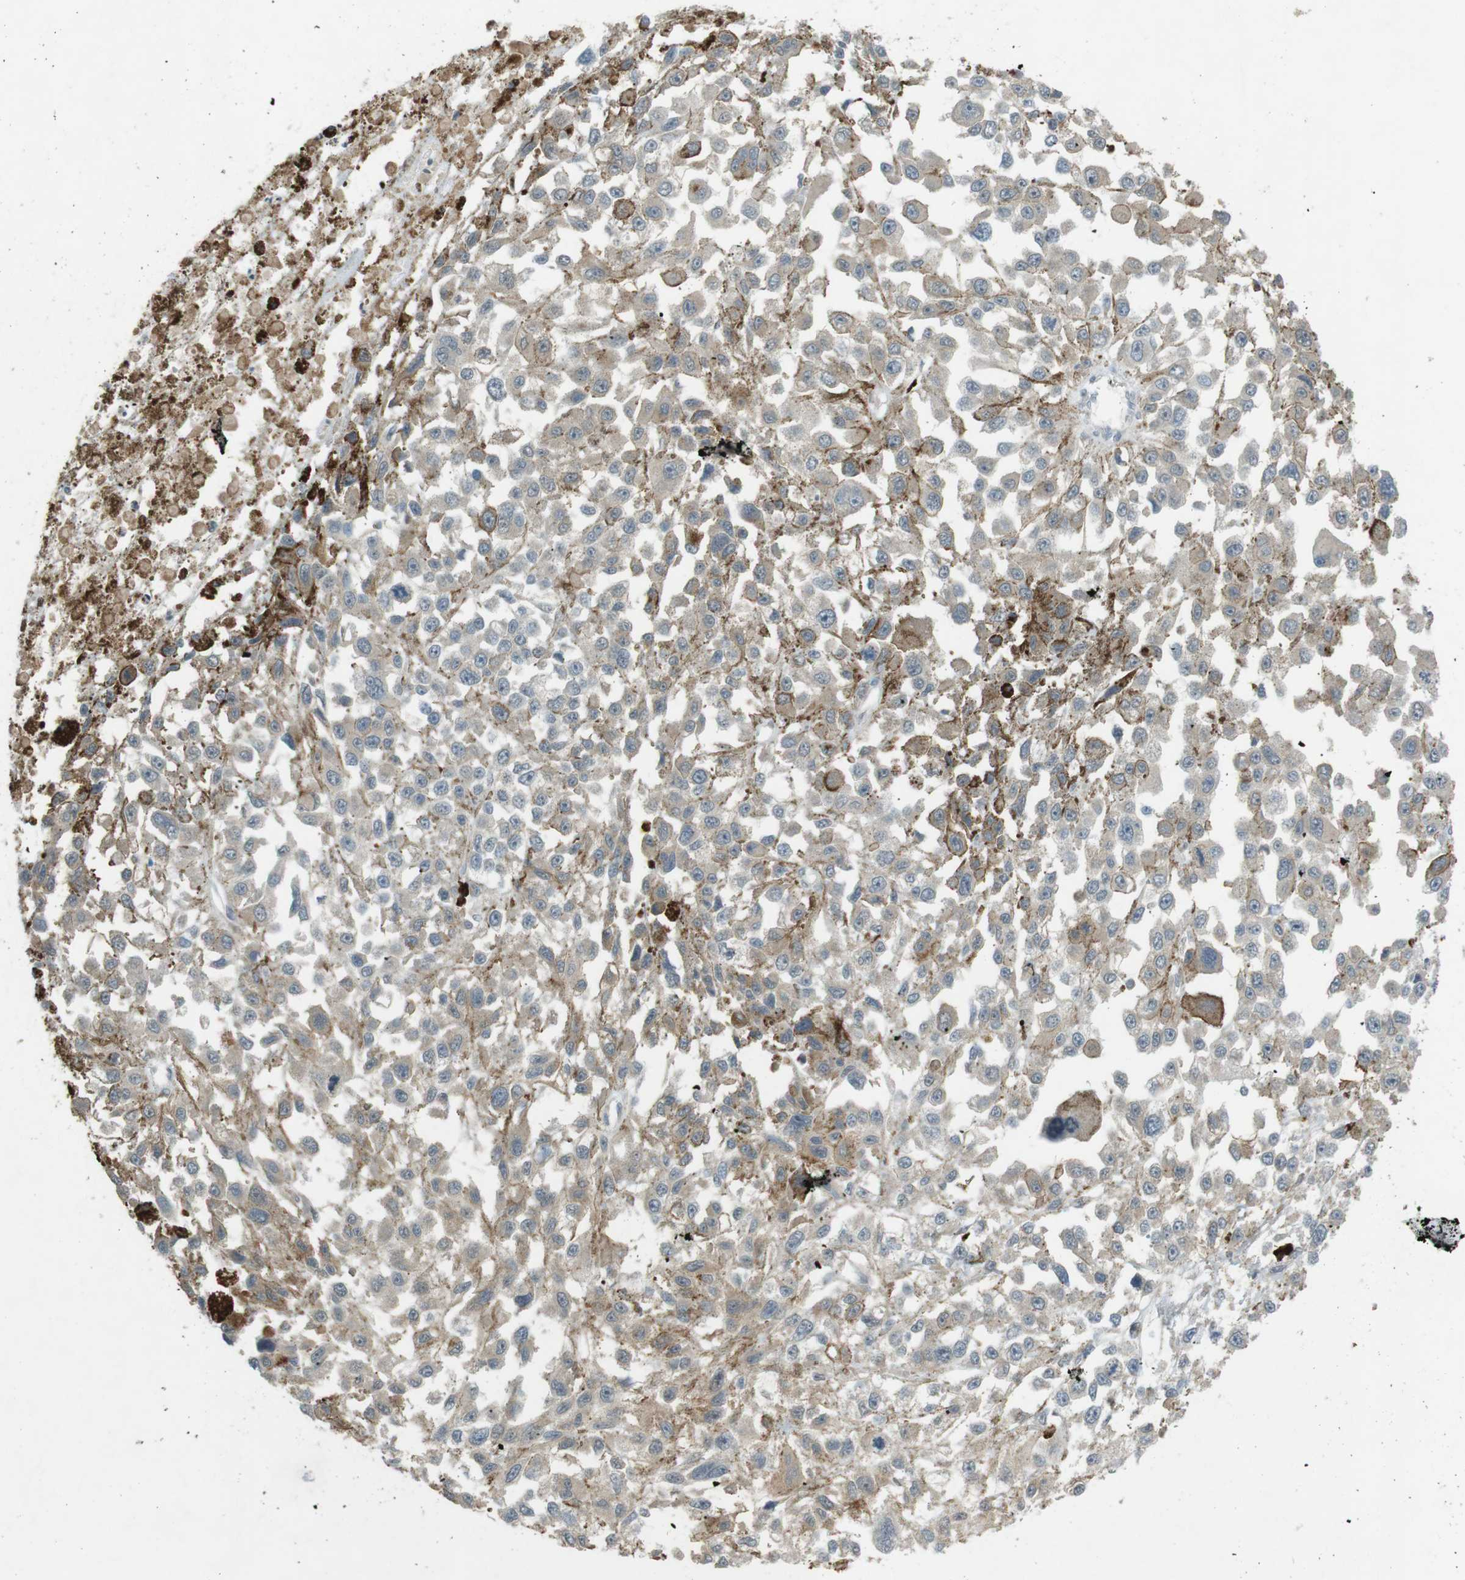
{"staining": {"intensity": "weak", "quantity": "25%-75%", "location": "cytoplasmic/membranous"}, "tissue": "melanoma", "cell_type": "Tumor cells", "image_type": "cancer", "snomed": [{"axis": "morphology", "description": "Malignant melanoma, Metastatic site"}, {"axis": "topography", "description": "Lymph node"}], "caption": "Malignant melanoma (metastatic site) stained with a brown dye displays weak cytoplasmic/membranous positive staining in approximately 25%-75% of tumor cells.", "gene": "TMEM41B", "patient": {"sex": "male", "age": 59}}